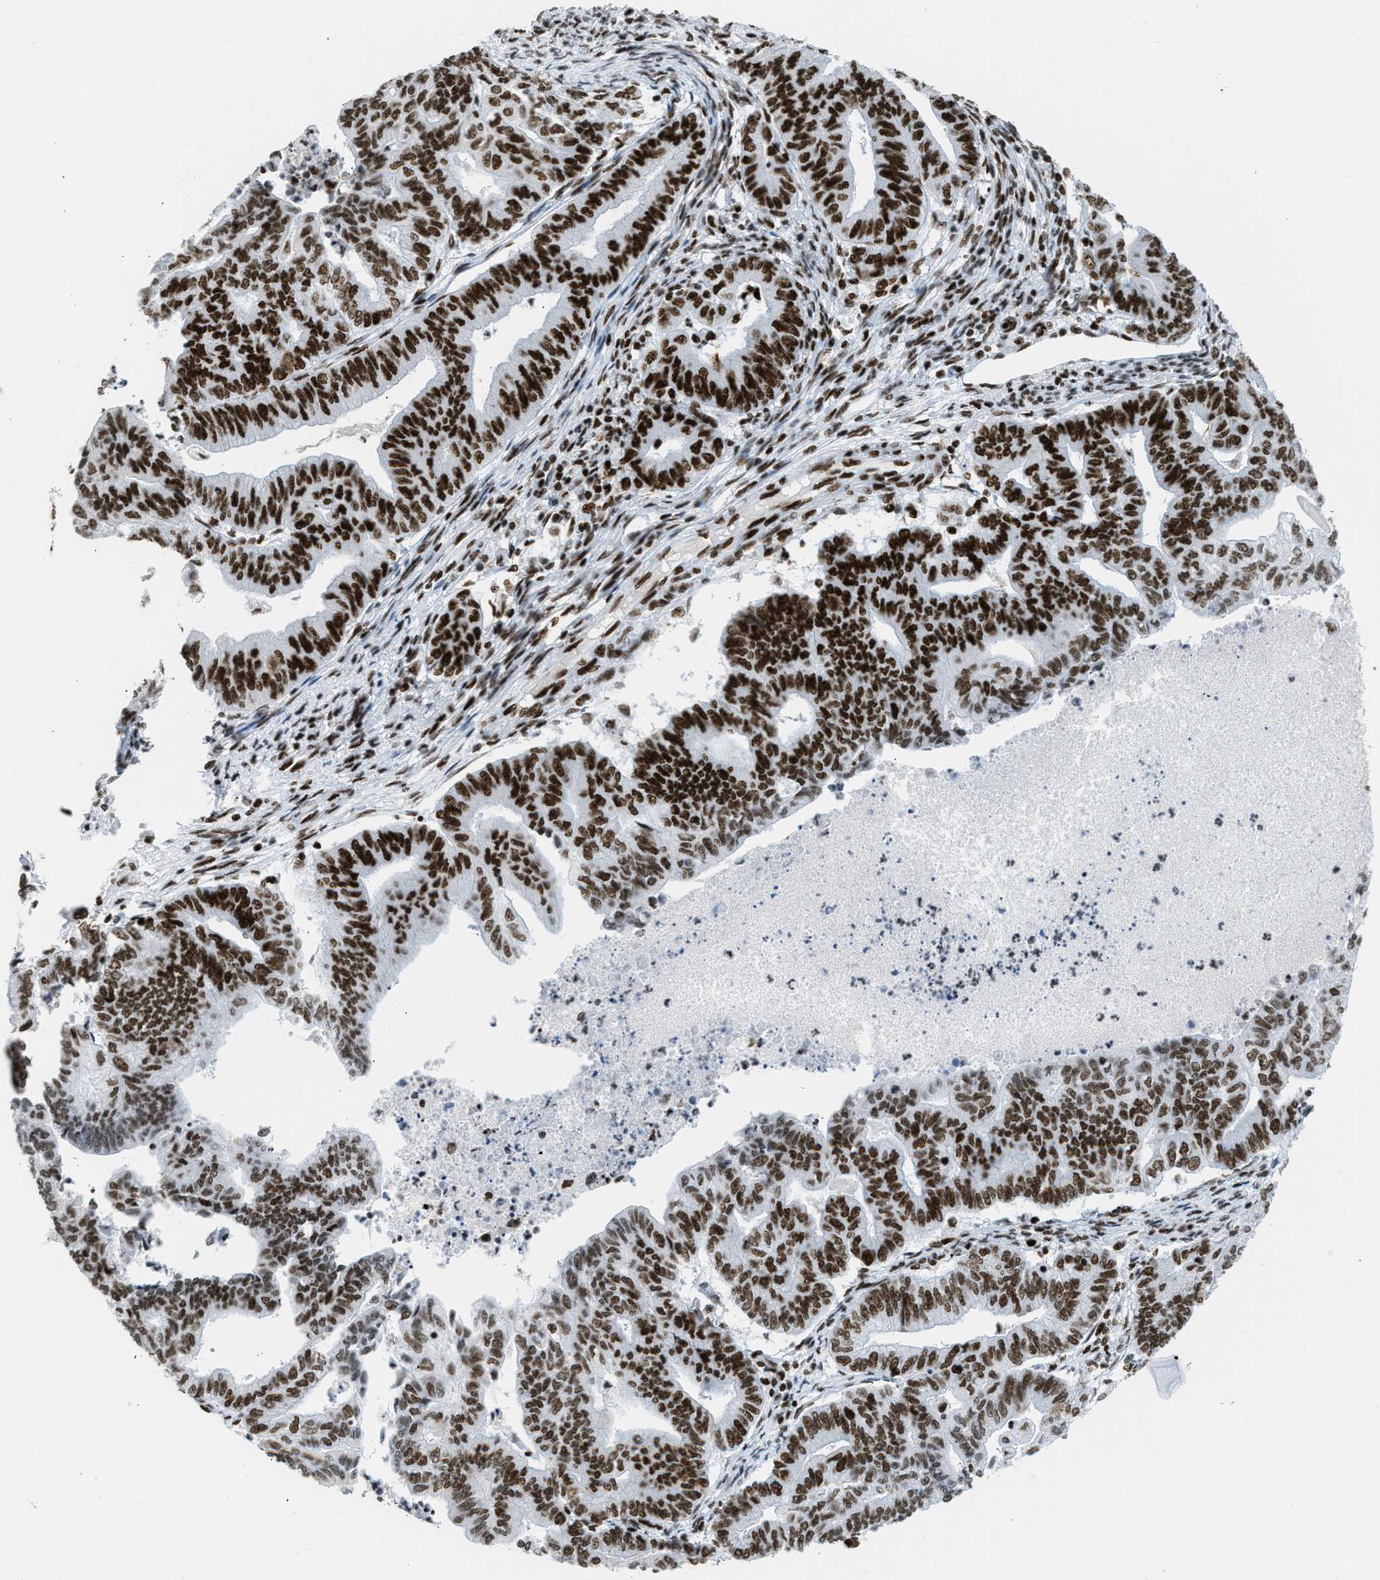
{"staining": {"intensity": "strong", "quantity": ">75%", "location": "nuclear"}, "tissue": "endometrial cancer", "cell_type": "Tumor cells", "image_type": "cancer", "snomed": [{"axis": "morphology", "description": "Adenocarcinoma, NOS"}, {"axis": "topography", "description": "Endometrium"}], "caption": "IHC micrograph of neoplastic tissue: human endometrial cancer stained using immunohistochemistry (IHC) demonstrates high levels of strong protein expression localized specifically in the nuclear of tumor cells, appearing as a nuclear brown color.", "gene": "PIF1", "patient": {"sex": "female", "age": 79}}